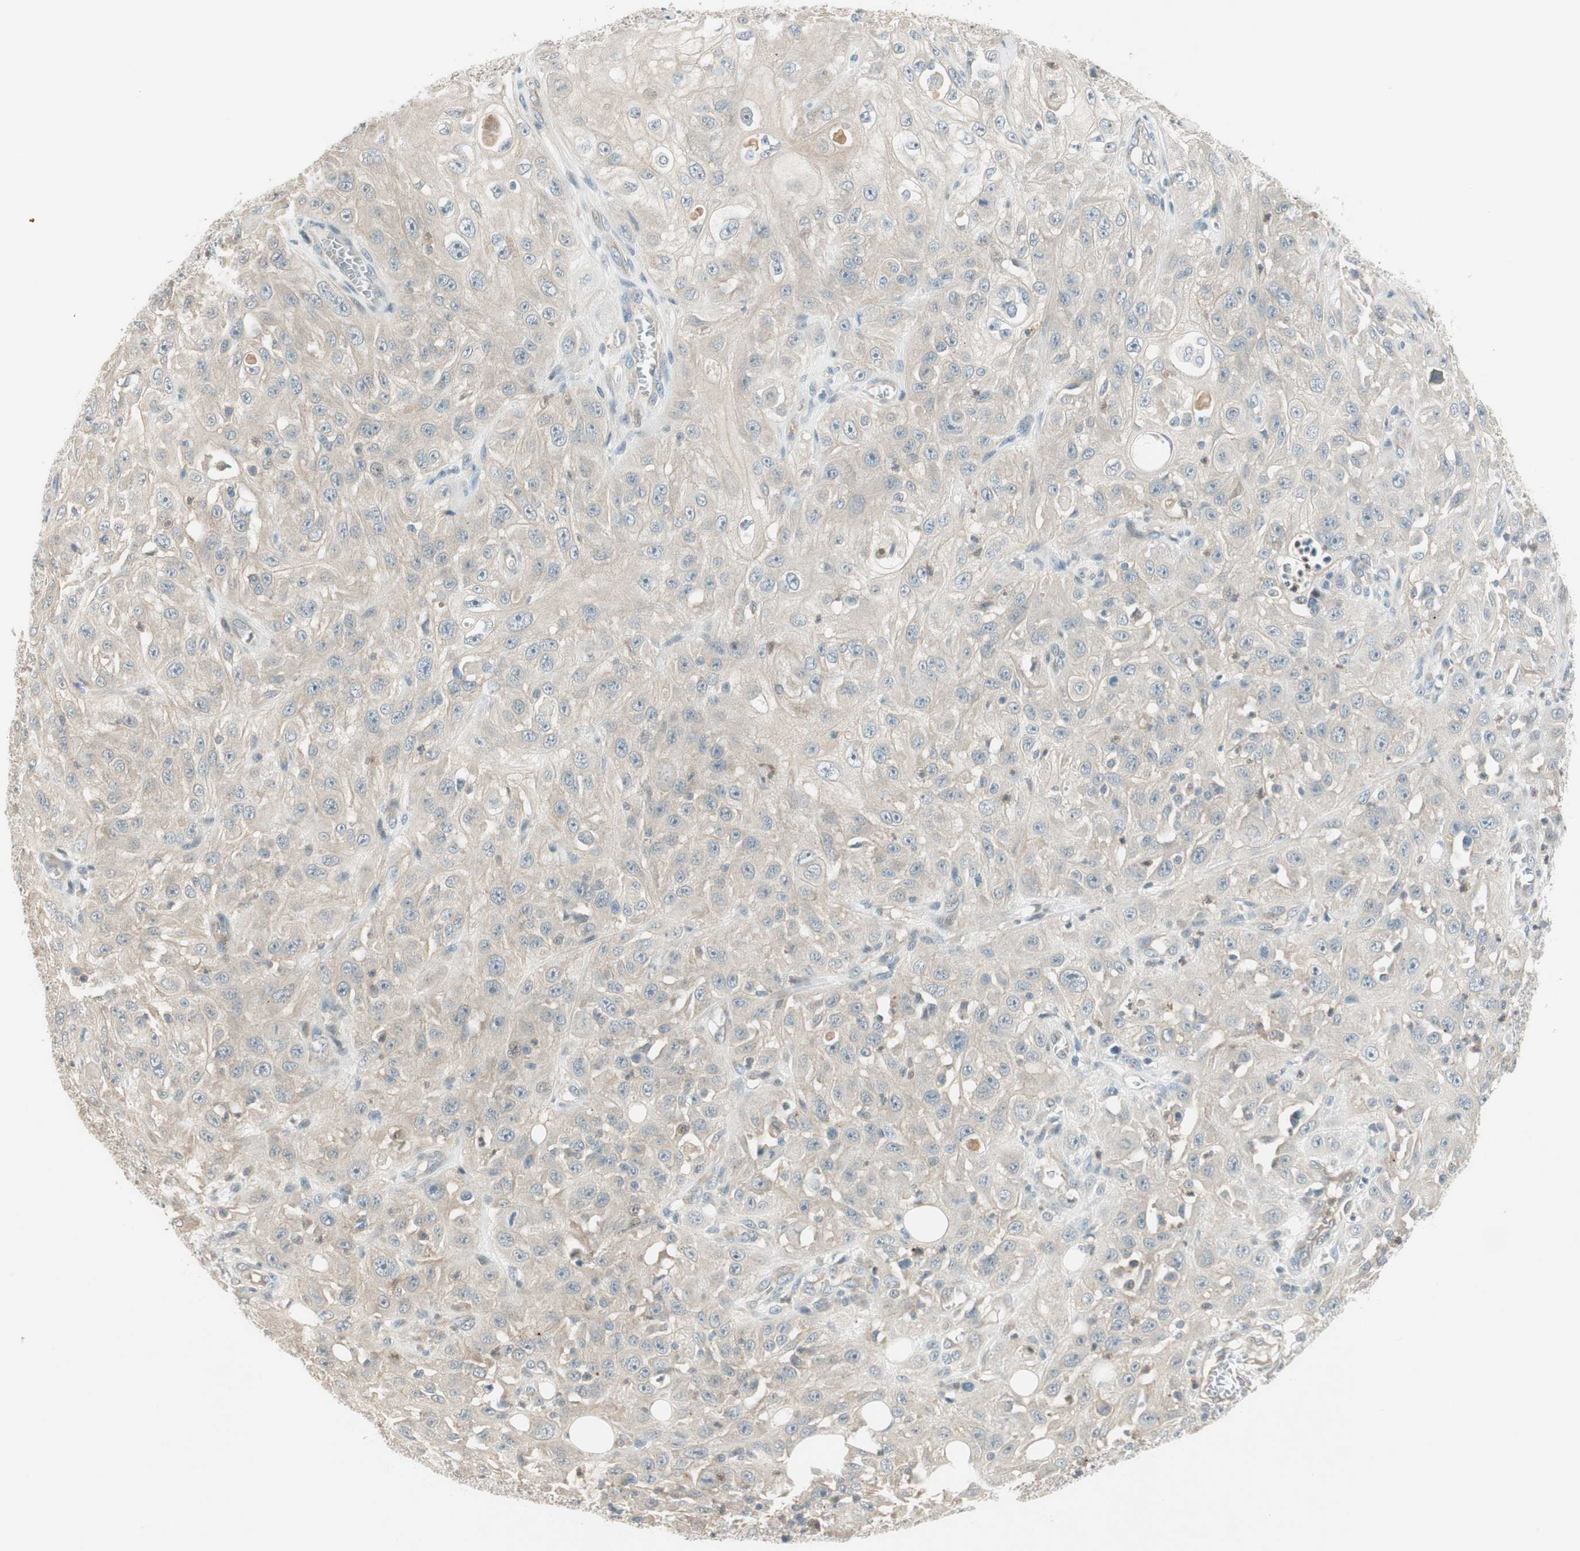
{"staining": {"intensity": "weak", "quantity": "25%-75%", "location": "cytoplasmic/membranous"}, "tissue": "skin cancer", "cell_type": "Tumor cells", "image_type": "cancer", "snomed": [{"axis": "morphology", "description": "Squamous cell carcinoma, NOS"}, {"axis": "morphology", "description": "Squamous cell carcinoma, metastatic, NOS"}, {"axis": "topography", "description": "Skin"}, {"axis": "topography", "description": "Lymph node"}], "caption": "IHC staining of squamous cell carcinoma (skin), which demonstrates low levels of weak cytoplasmic/membranous staining in approximately 25%-75% of tumor cells indicating weak cytoplasmic/membranous protein positivity. The staining was performed using DAB (3,3'-diaminobenzidine) (brown) for protein detection and nuclei were counterstained in hematoxylin (blue).", "gene": "CGRRF1", "patient": {"sex": "male", "age": 75}}